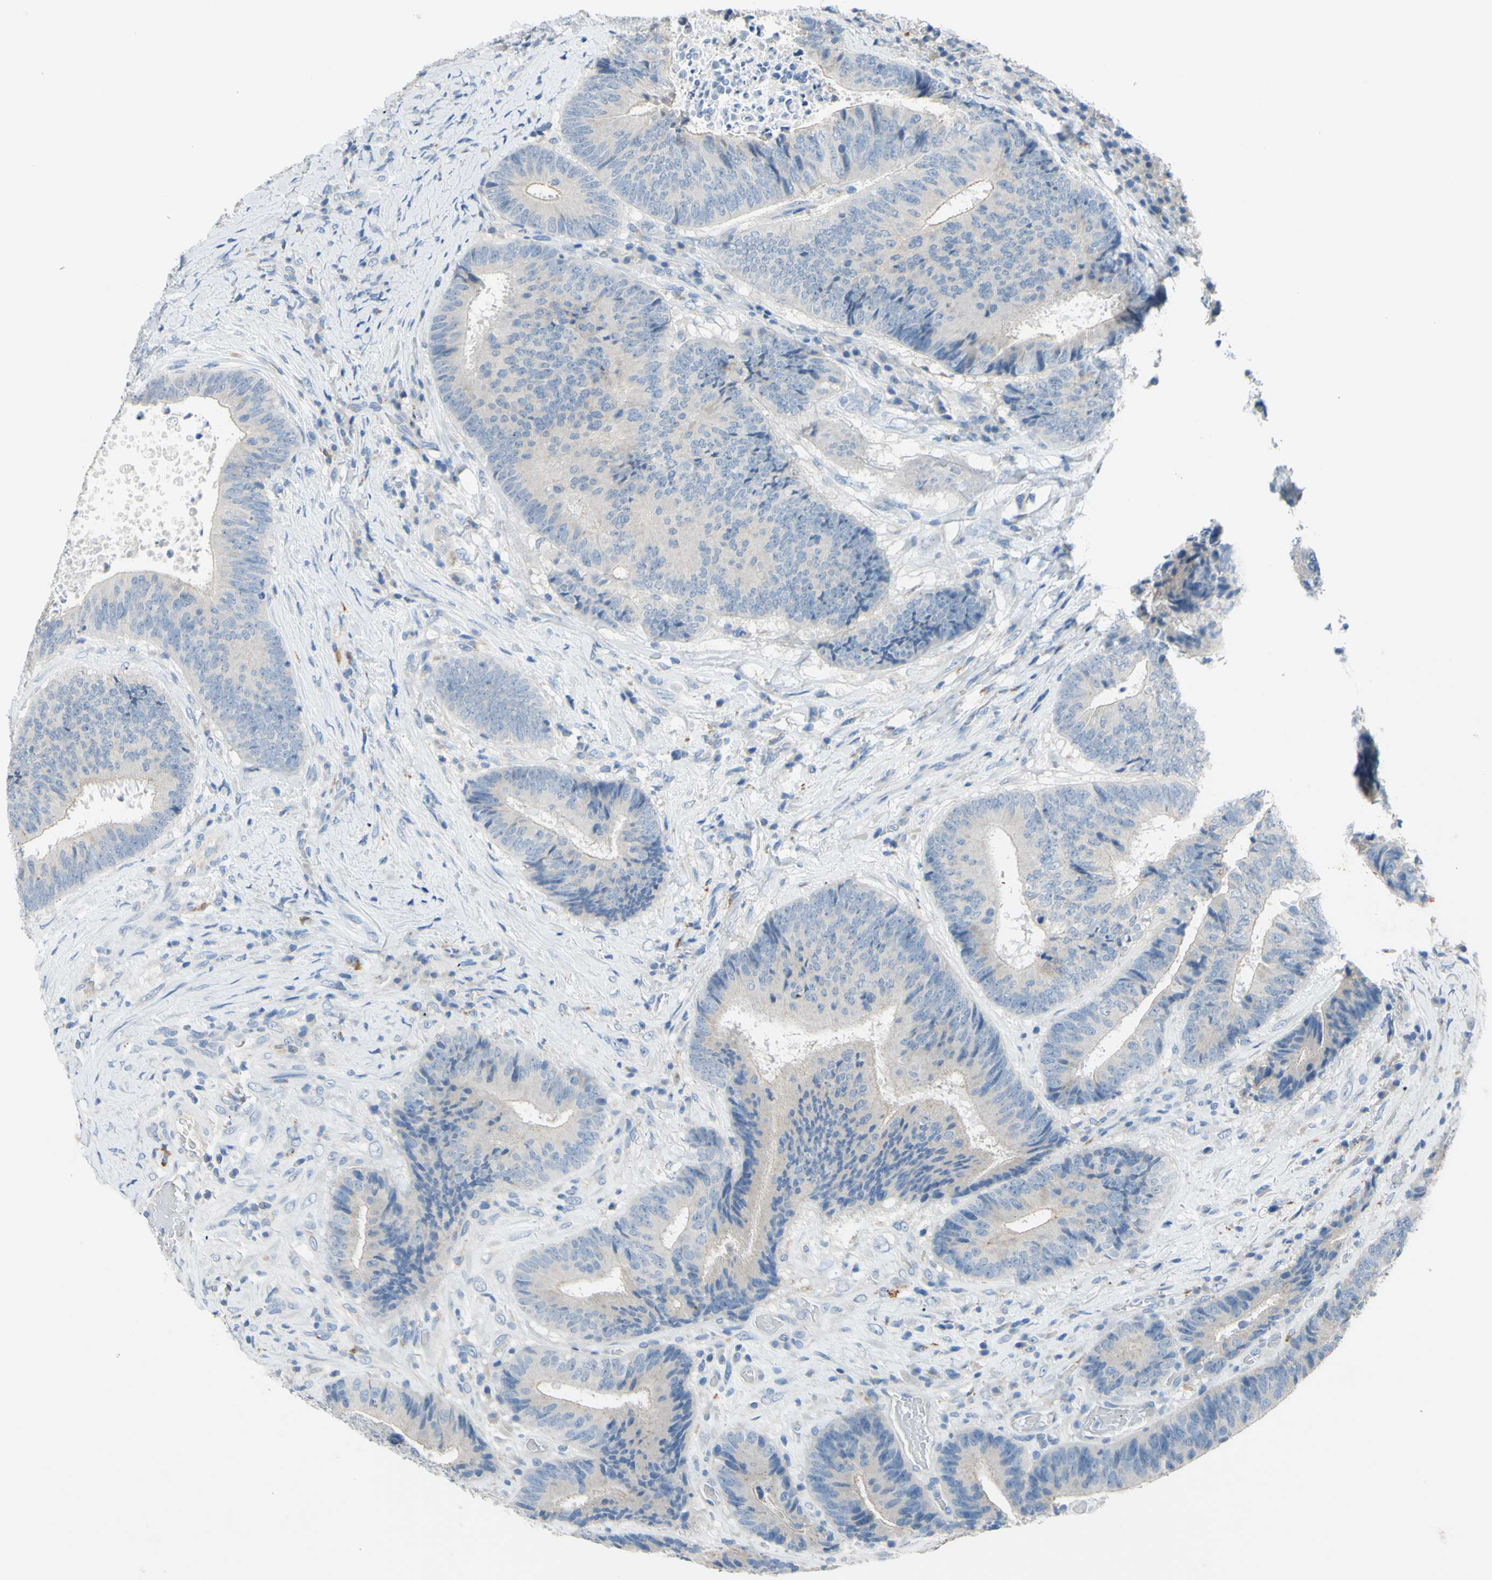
{"staining": {"intensity": "negative", "quantity": "none", "location": "none"}, "tissue": "colorectal cancer", "cell_type": "Tumor cells", "image_type": "cancer", "snomed": [{"axis": "morphology", "description": "Adenocarcinoma, NOS"}, {"axis": "topography", "description": "Rectum"}], "caption": "Tumor cells show no significant expression in colorectal cancer (adenocarcinoma).", "gene": "CDH10", "patient": {"sex": "male", "age": 72}}